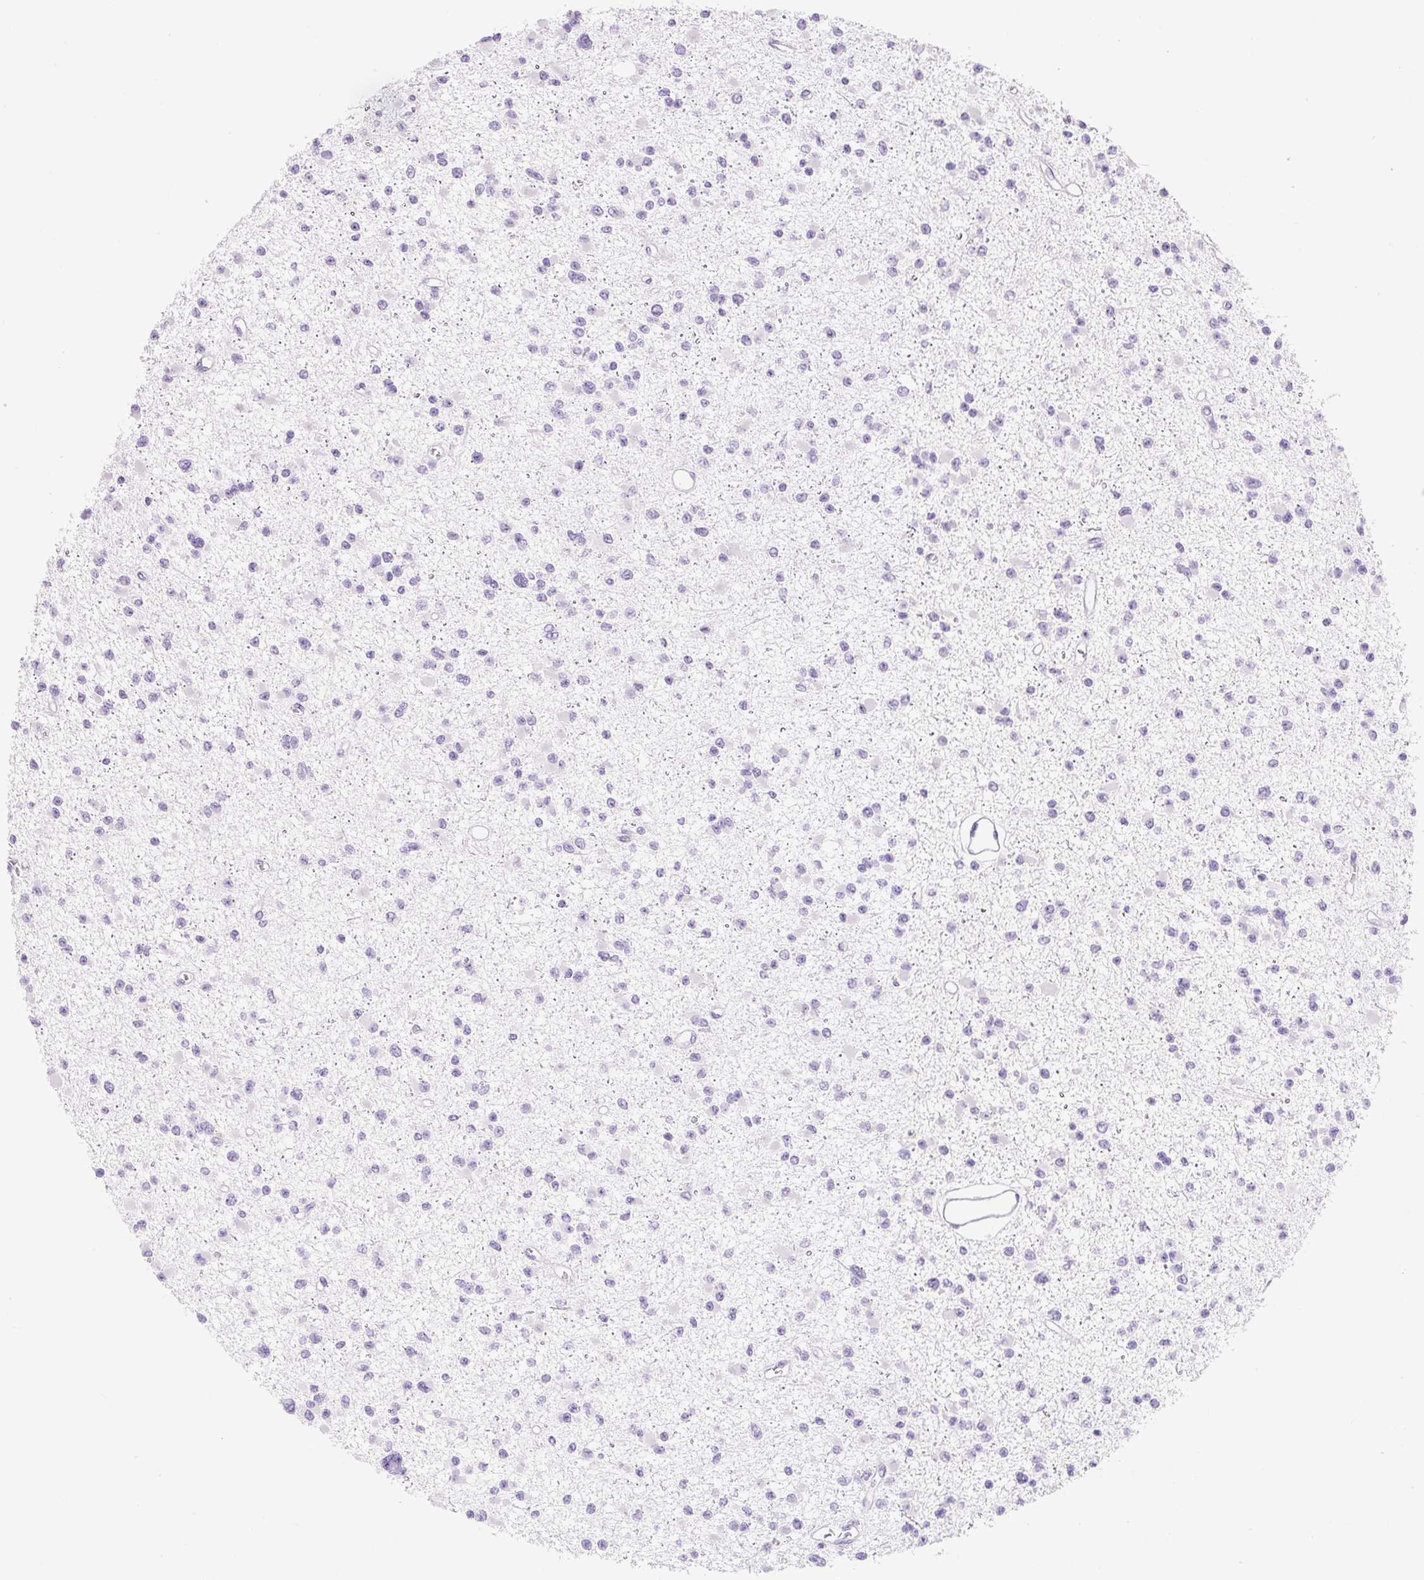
{"staining": {"intensity": "negative", "quantity": "none", "location": "none"}, "tissue": "glioma", "cell_type": "Tumor cells", "image_type": "cancer", "snomed": [{"axis": "morphology", "description": "Glioma, malignant, Low grade"}, {"axis": "topography", "description": "Brain"}], "caption": "This image is of low-grade glioma (malignant) stained with IHC to label a protein in brown with the nuclei are counter-stained blue. There is no positivity in tumor cells.", "gene": "ZNF121", "patient": {"sex": "female", "age": 22}}